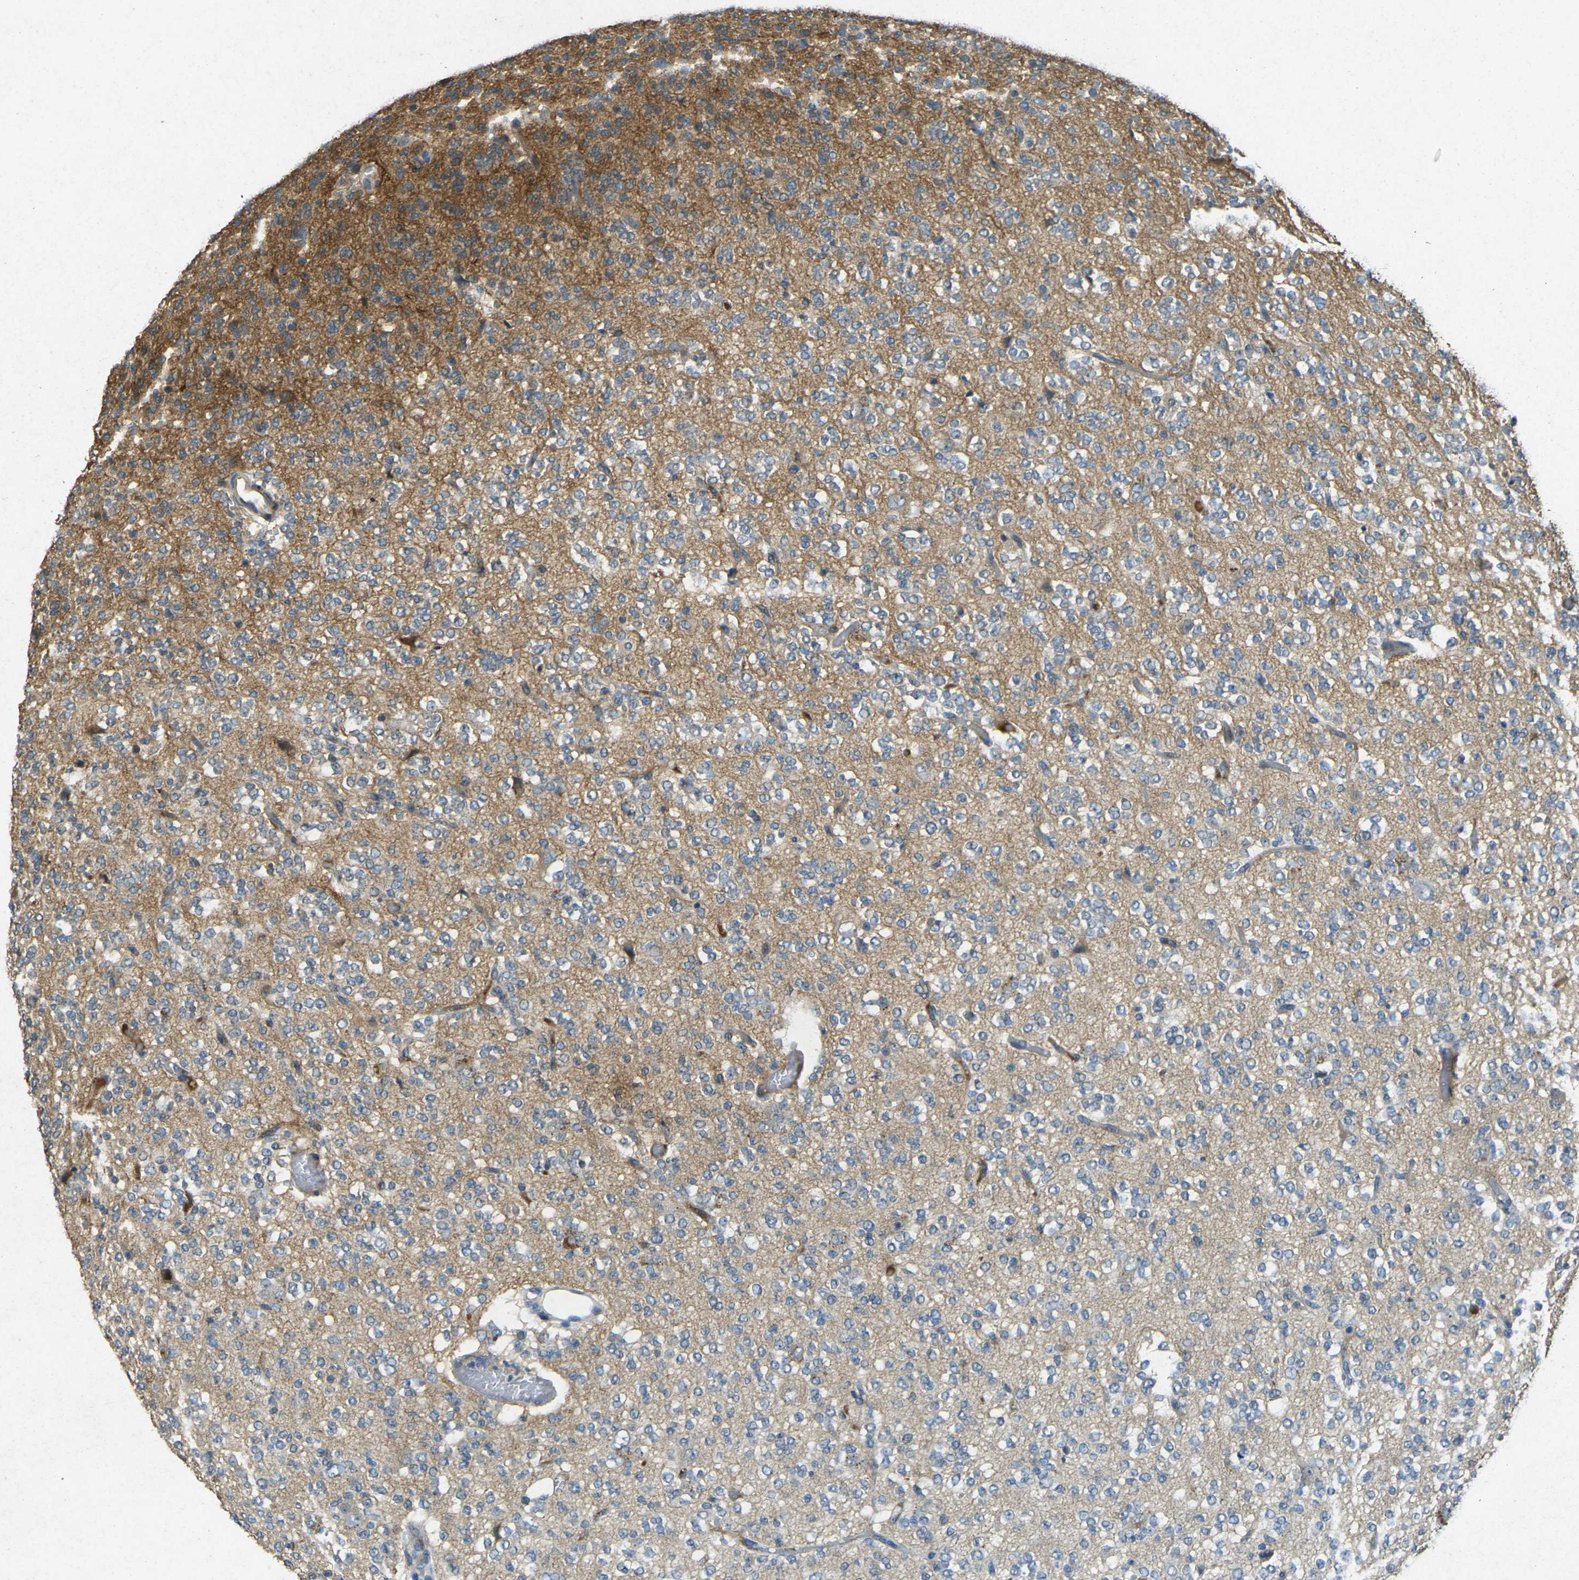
{"staining": {"intensity": "moderate", "quantity": "<25%", "location": "cytoplasmic/membranous"}, "tissue": "glioma", "cell_type": "Tumor cells", "image_type": "cancer", "snomed": [{"axis": "morphology", "description": "Glioma, malignant, Low grade"}, {"axis": "topography", "description": "Brain"}], "caption": "Immunohistochemistry (IHC) staining of glioma, which reveals low levels of moderate cytoplasmic/membranous positivity in approximately <25% of tumor cells indicating moderate cytoplasmic/membranous protein positivity. The staining was performed using DAB (brown) for protein detection and nuclei were counterstained in hematoxylin (blue).", "gene": "RGMA", "patient": {"sex": "male", "age": 38}}